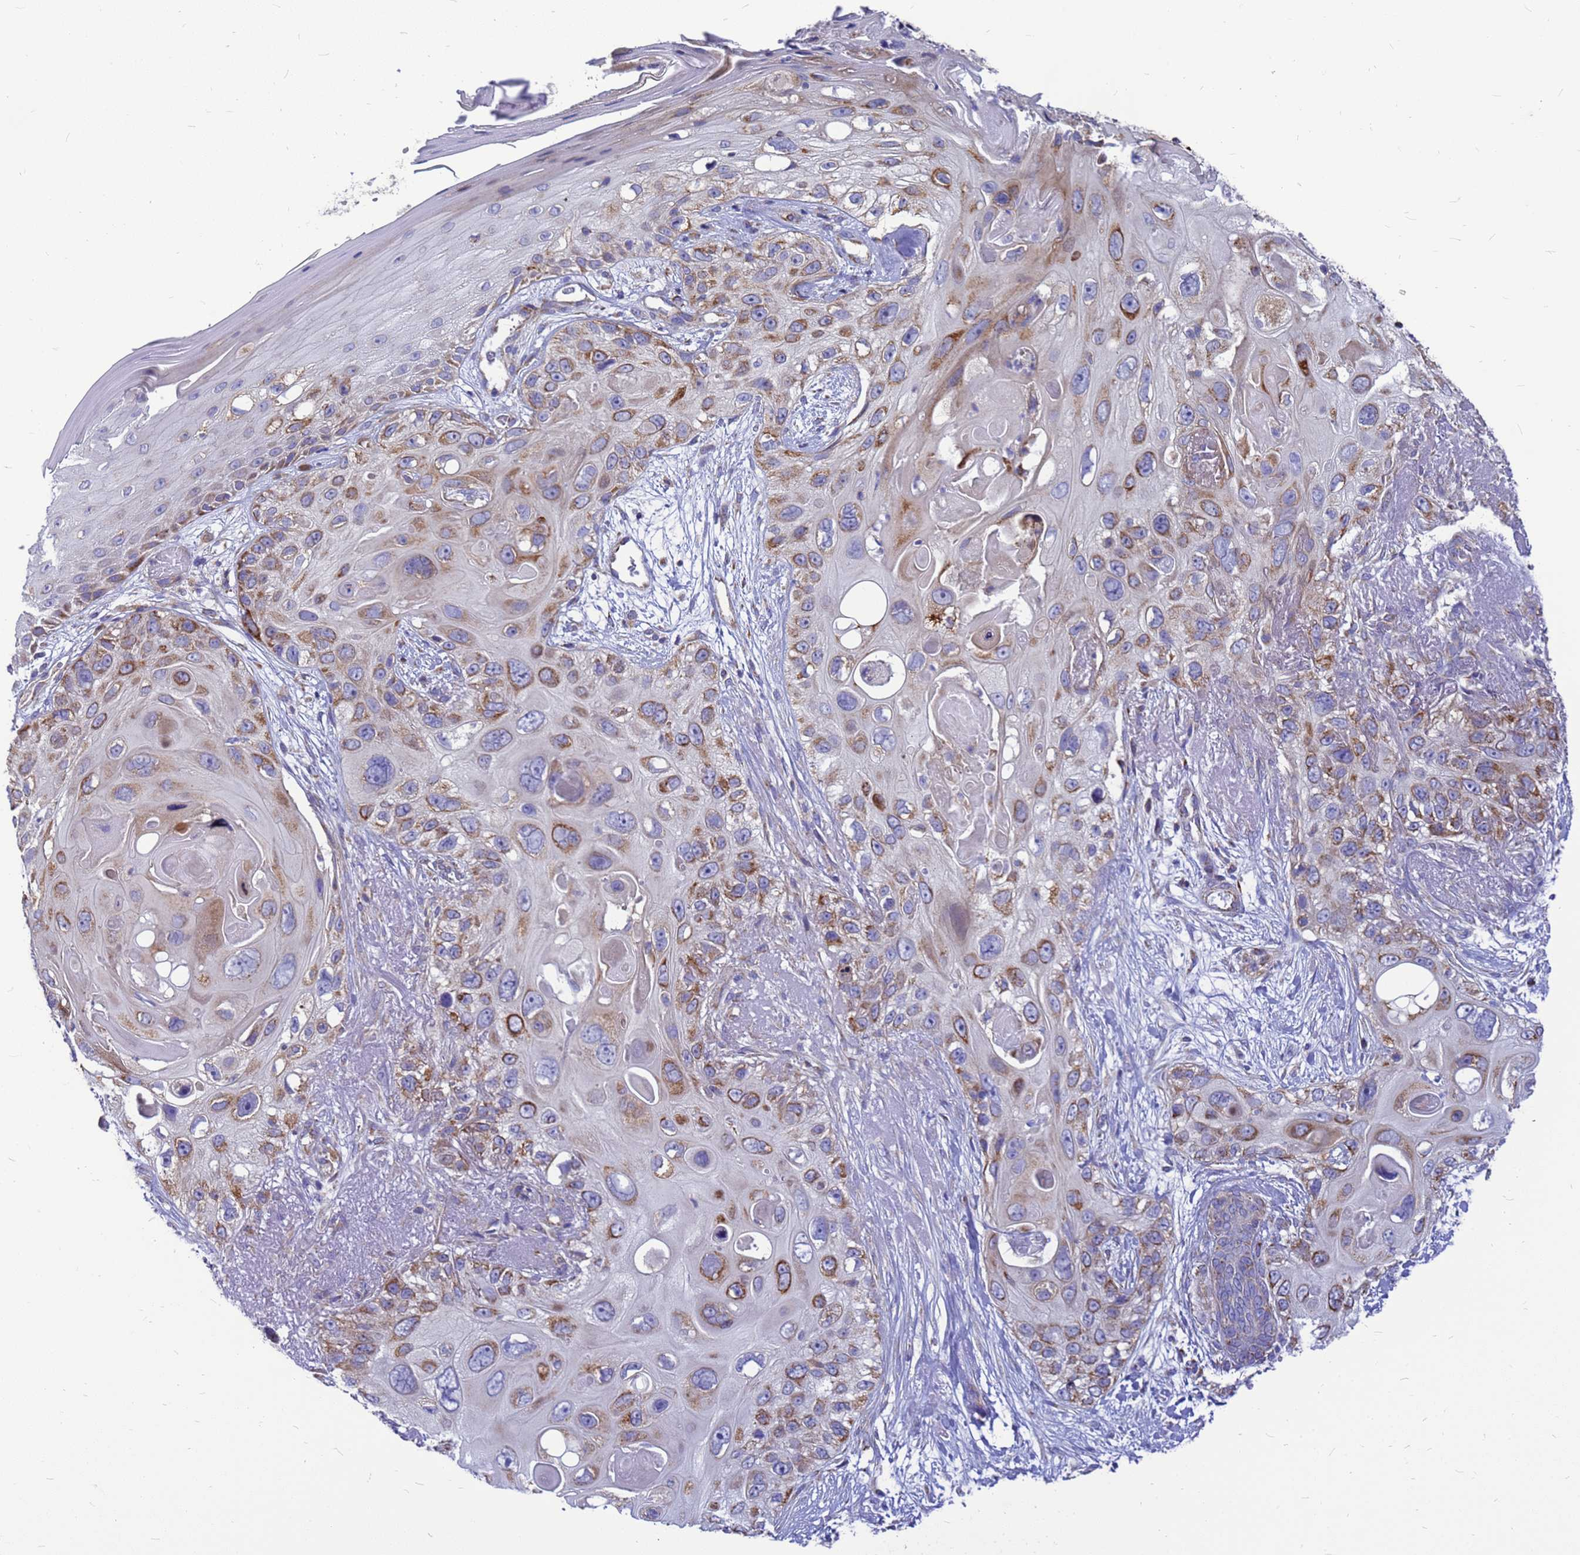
{"staining": {"intensity": "moderate", "quantity": ">75%", "location": "cytoplasmic/membranous"}, "tissue": "skin cancer", "cell_type": "Tumor cells", "image_type": "cancer", "snomed": [{"axis": "morphology", "description": "Normal tissue, NOS"}, {"axis": "morphology", "description": "Squamous cell carcinoma, NOS"}, {"axis": "topography", "description": "Skin"}], "caption": "A histopathology image showing moderate cytoplasmic/membranous expression in about >75% of tumor cells in squamous cell carcinoma (skin), as visualized by brown immunohistochemical staining.", "gene": "CMC4", "patient": {"sex": "male", "age": 72}}